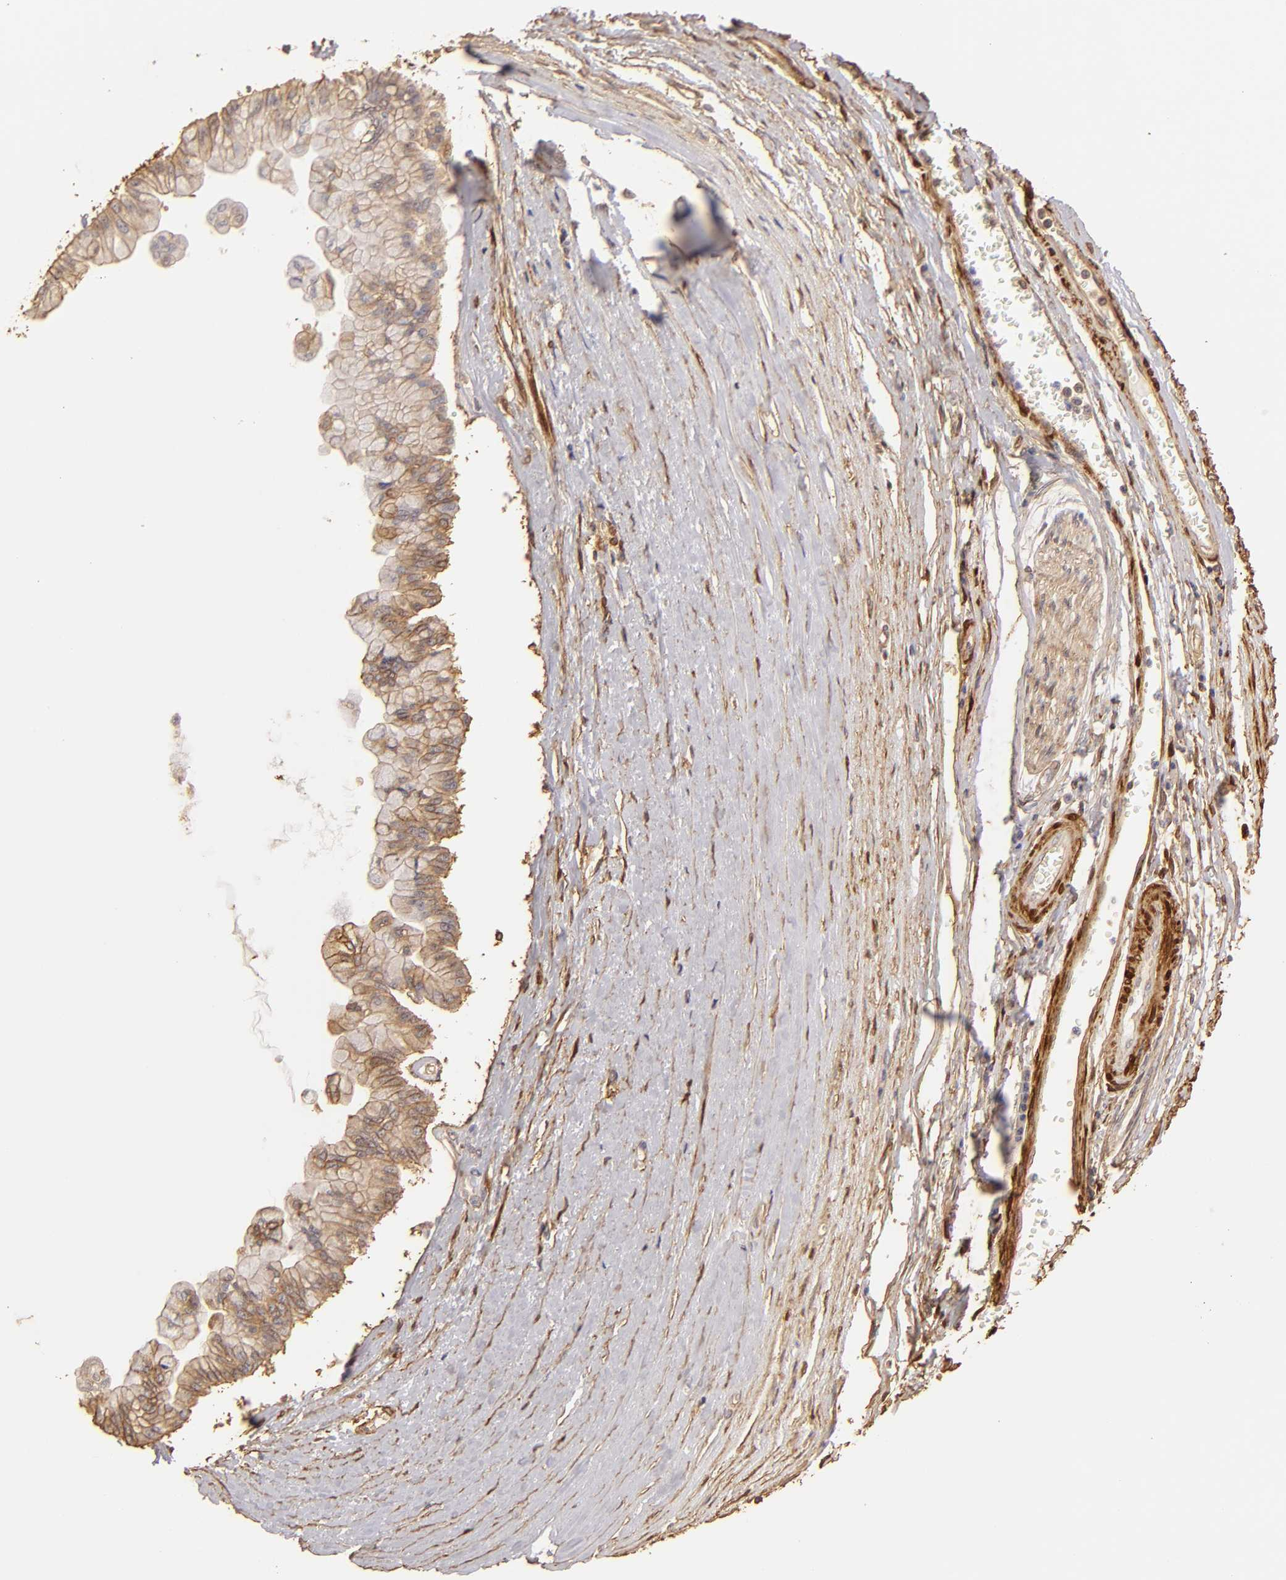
{"staining": {"intensity": "weak", "quantity": ">75%", "location": "cytoplasmic/membranous"}, "tissue": "liver cancer", "cell_type": "Tumor cells", "image_type": "cancer", "snomed": [{"axis": "morphology", "description": "Cholangiocarcinoma"}, {"axis": "topography", "description": "Liver"}], "caption": "Protein staining of cholangiocarcinoma (liver) tissue reveals weak cytoplasmic/membranous expression in about >75% of tumor cells. The staining was performed using DAB to visualize the protein expression in brown, while the nuclei were stained in blue with hematoxylin (Magnification: 20x).", "gene": "HSPB6", "patient": {"sex": "female", "age": 79}}